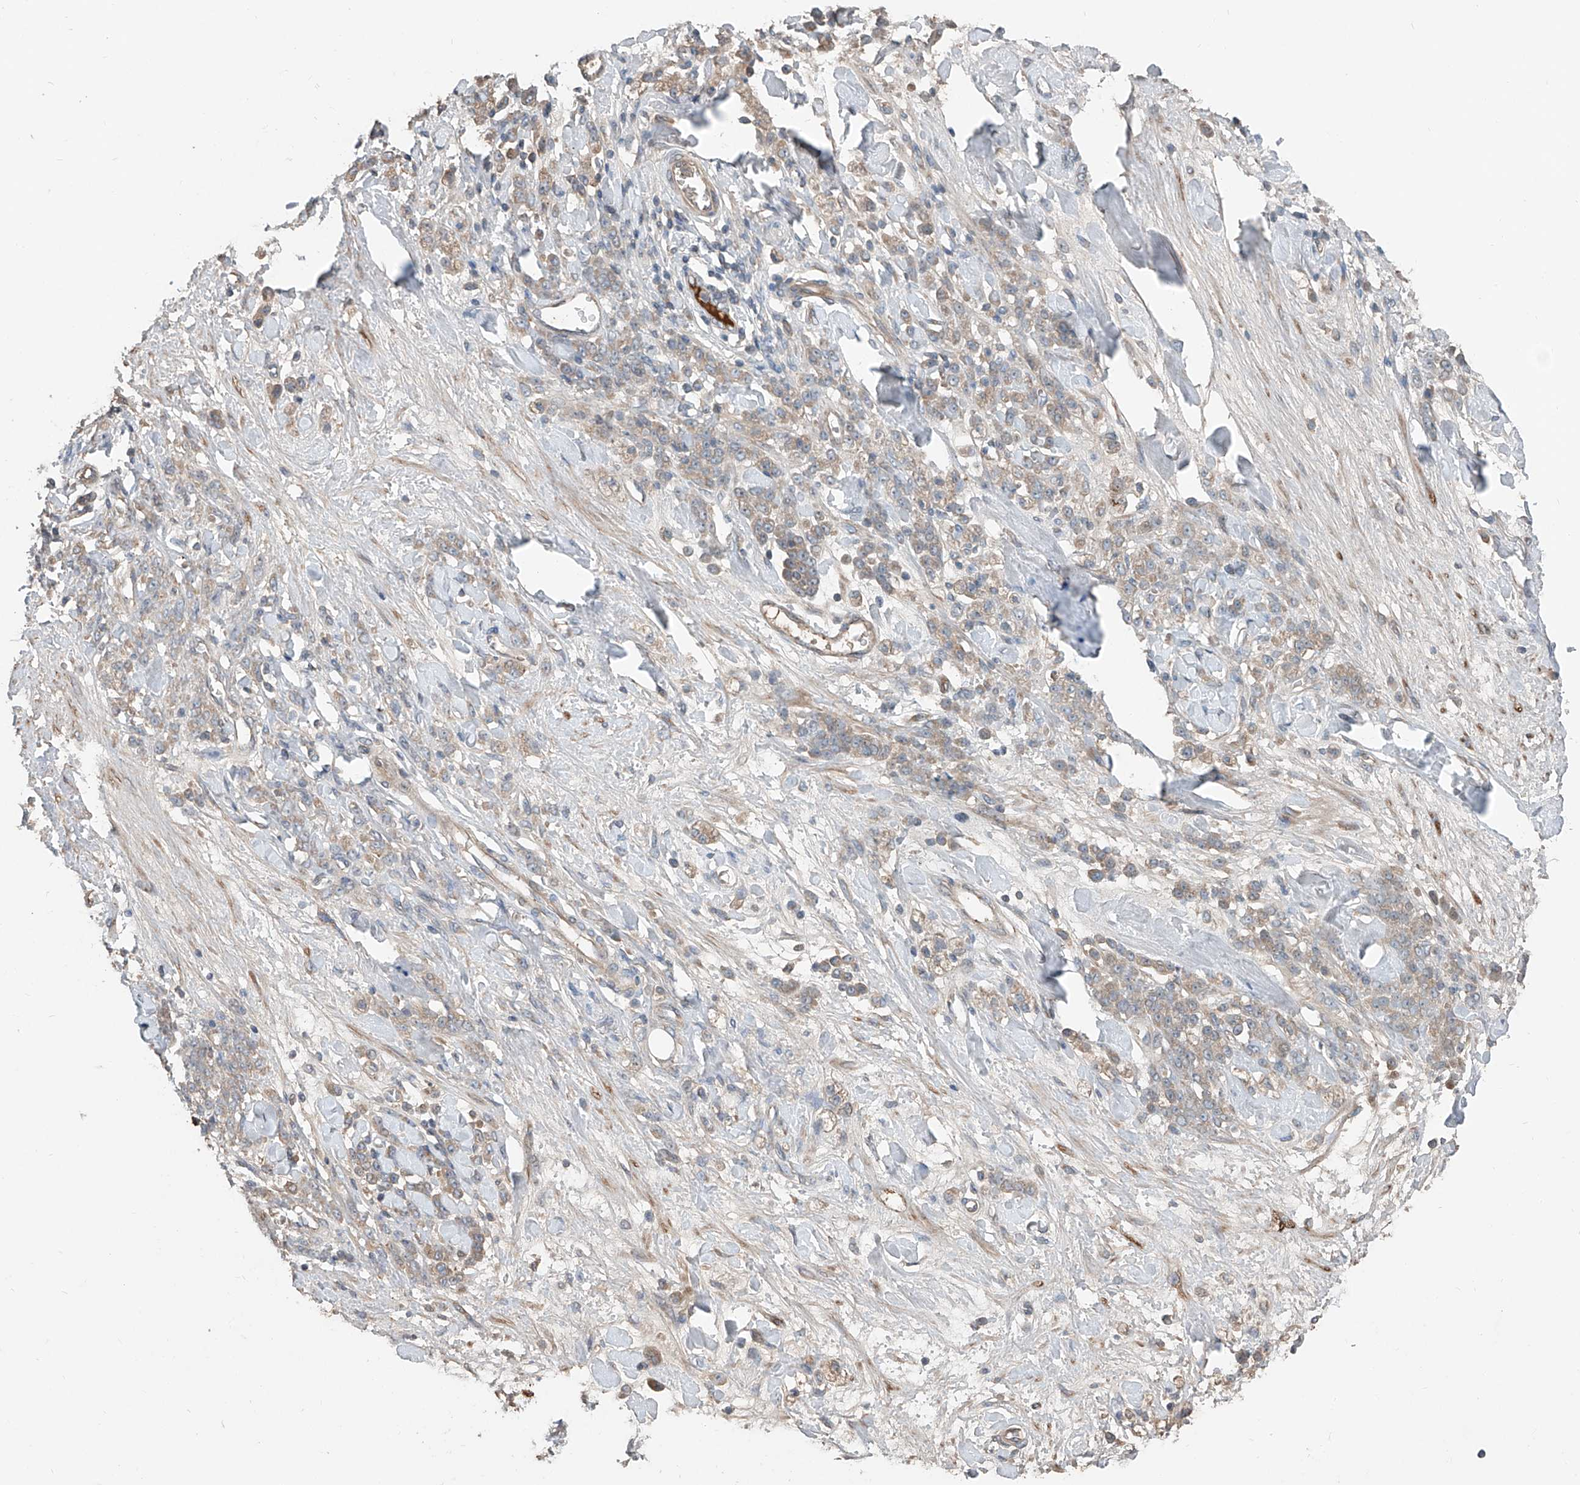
{"staining": {"intensity": "moderate", "quantity": ">75%", "location": "cytoplasmic/membranous"}, "tissue": "stomach cancer", "cell_type": "Tumor cells", "image_type": "cancer", "snomed": [{"axis": "morphology", "description": "Normal tissue, NOS"}, {"axis": "morphology", "description": "Adenocarcinoma, NOS"}, {"axis": "topography", "description": "Stomach"}], "caption": "Protein staining shows moderate cytoplasmic/membranous expression in approximately >75% of tumor cells in stomach cancer (adenocarcinoma).", "gene": "ADAM23", "patient": {"sex": "male", "age": 82}}